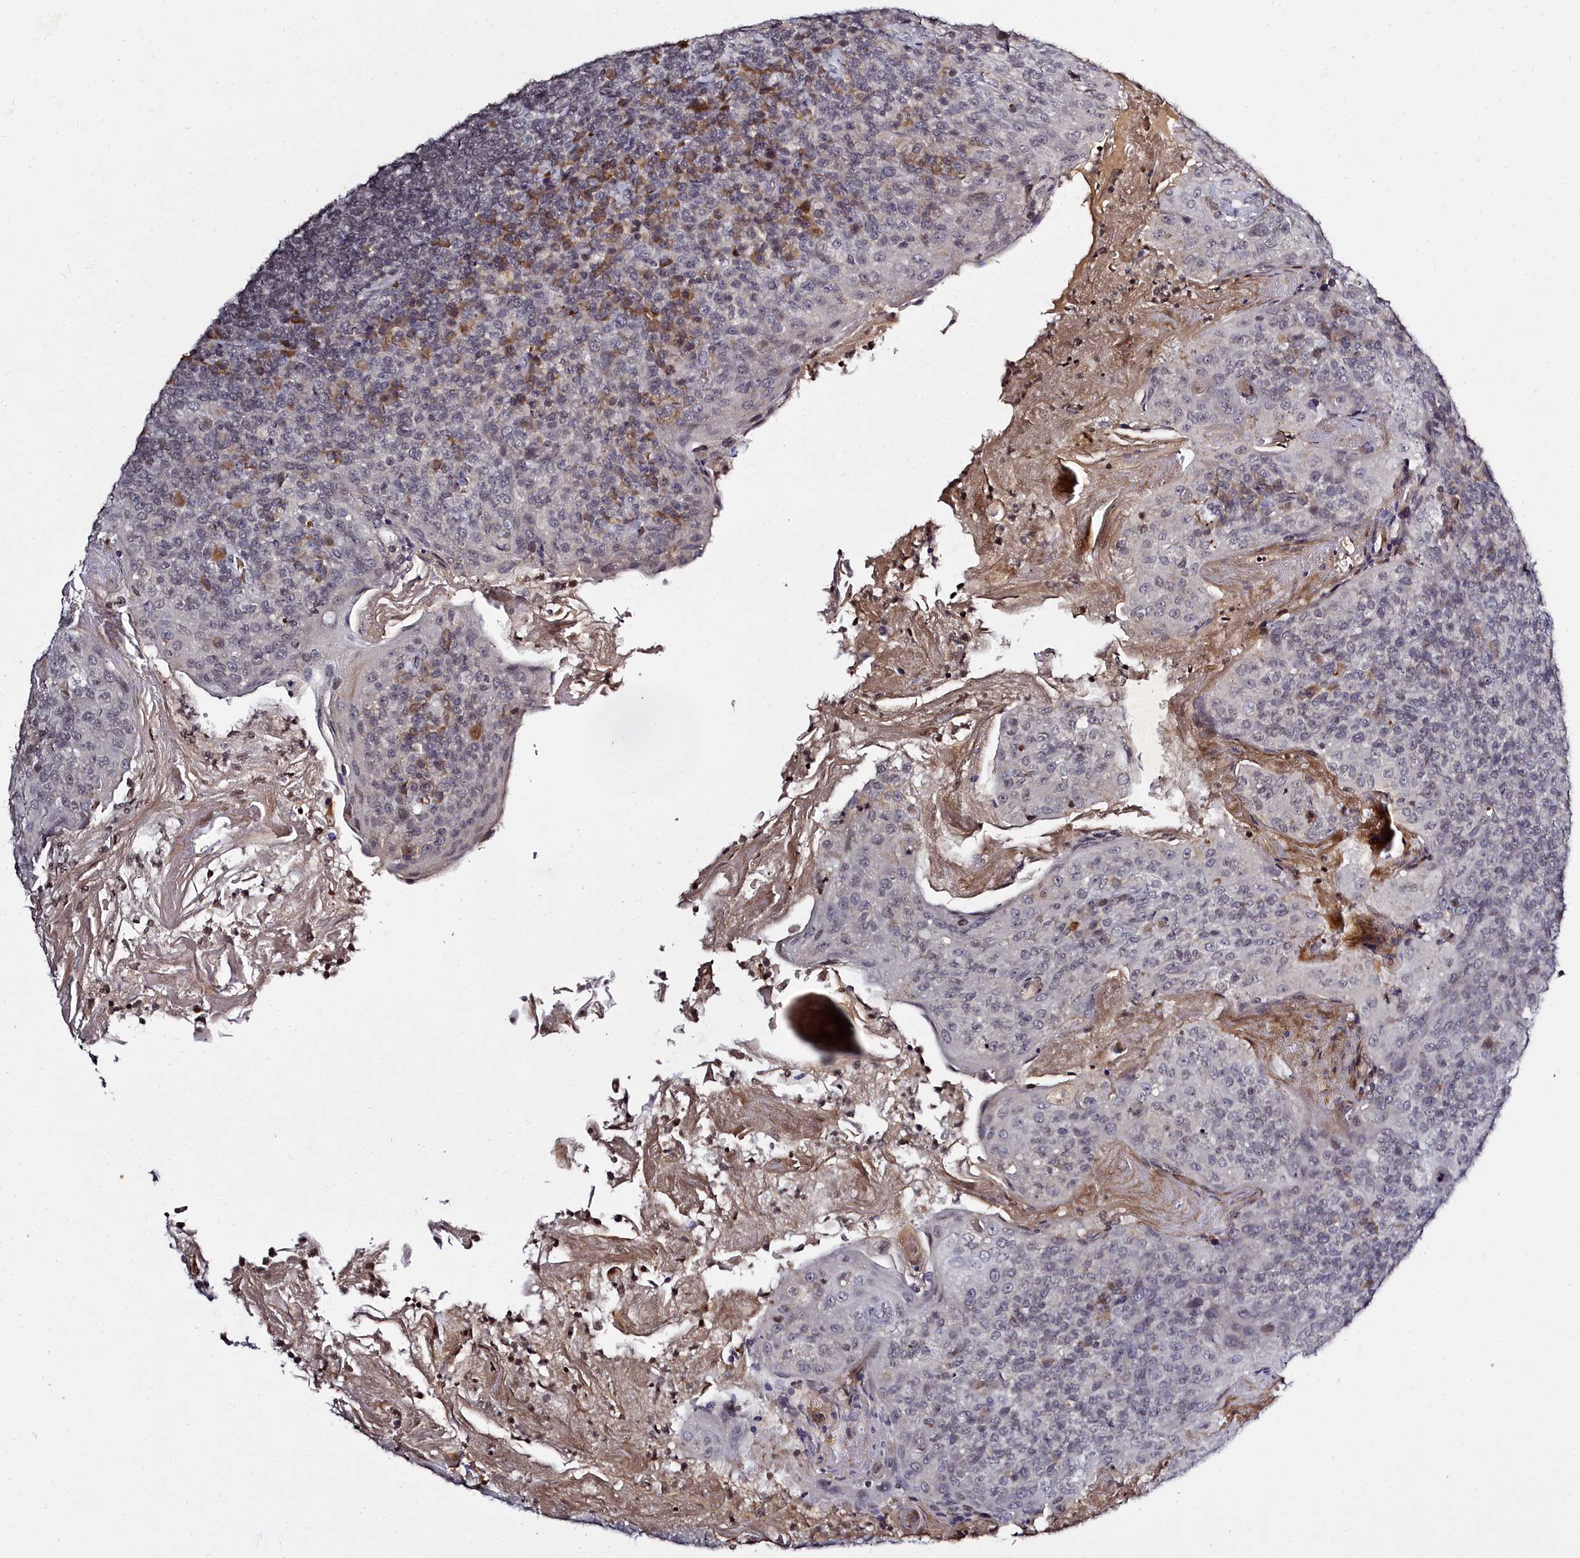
{"staining": {"intensity": "weak", "quantity": "<25%", "location": "nuclear"}, "tissue": "tonsil", "cell_type": "Germinal center cells", "image_type": "normal", "snomed": [{"axis": "morphology", "description": "Normal tissue, NOS"}, {"axis": "topography", "description": "Tonsil"}], "caption": "DAB immunohistochemical staining of benign tonsil shows no significant staining in germinal center cells. The staining was performed using DAB to visualize the protein expression in brown, while the nuclei were stained in blue with hematoxylin (Magnification: 20x).", "gene": "FZD4", "patient": {"sex": "female", "age": 10}}